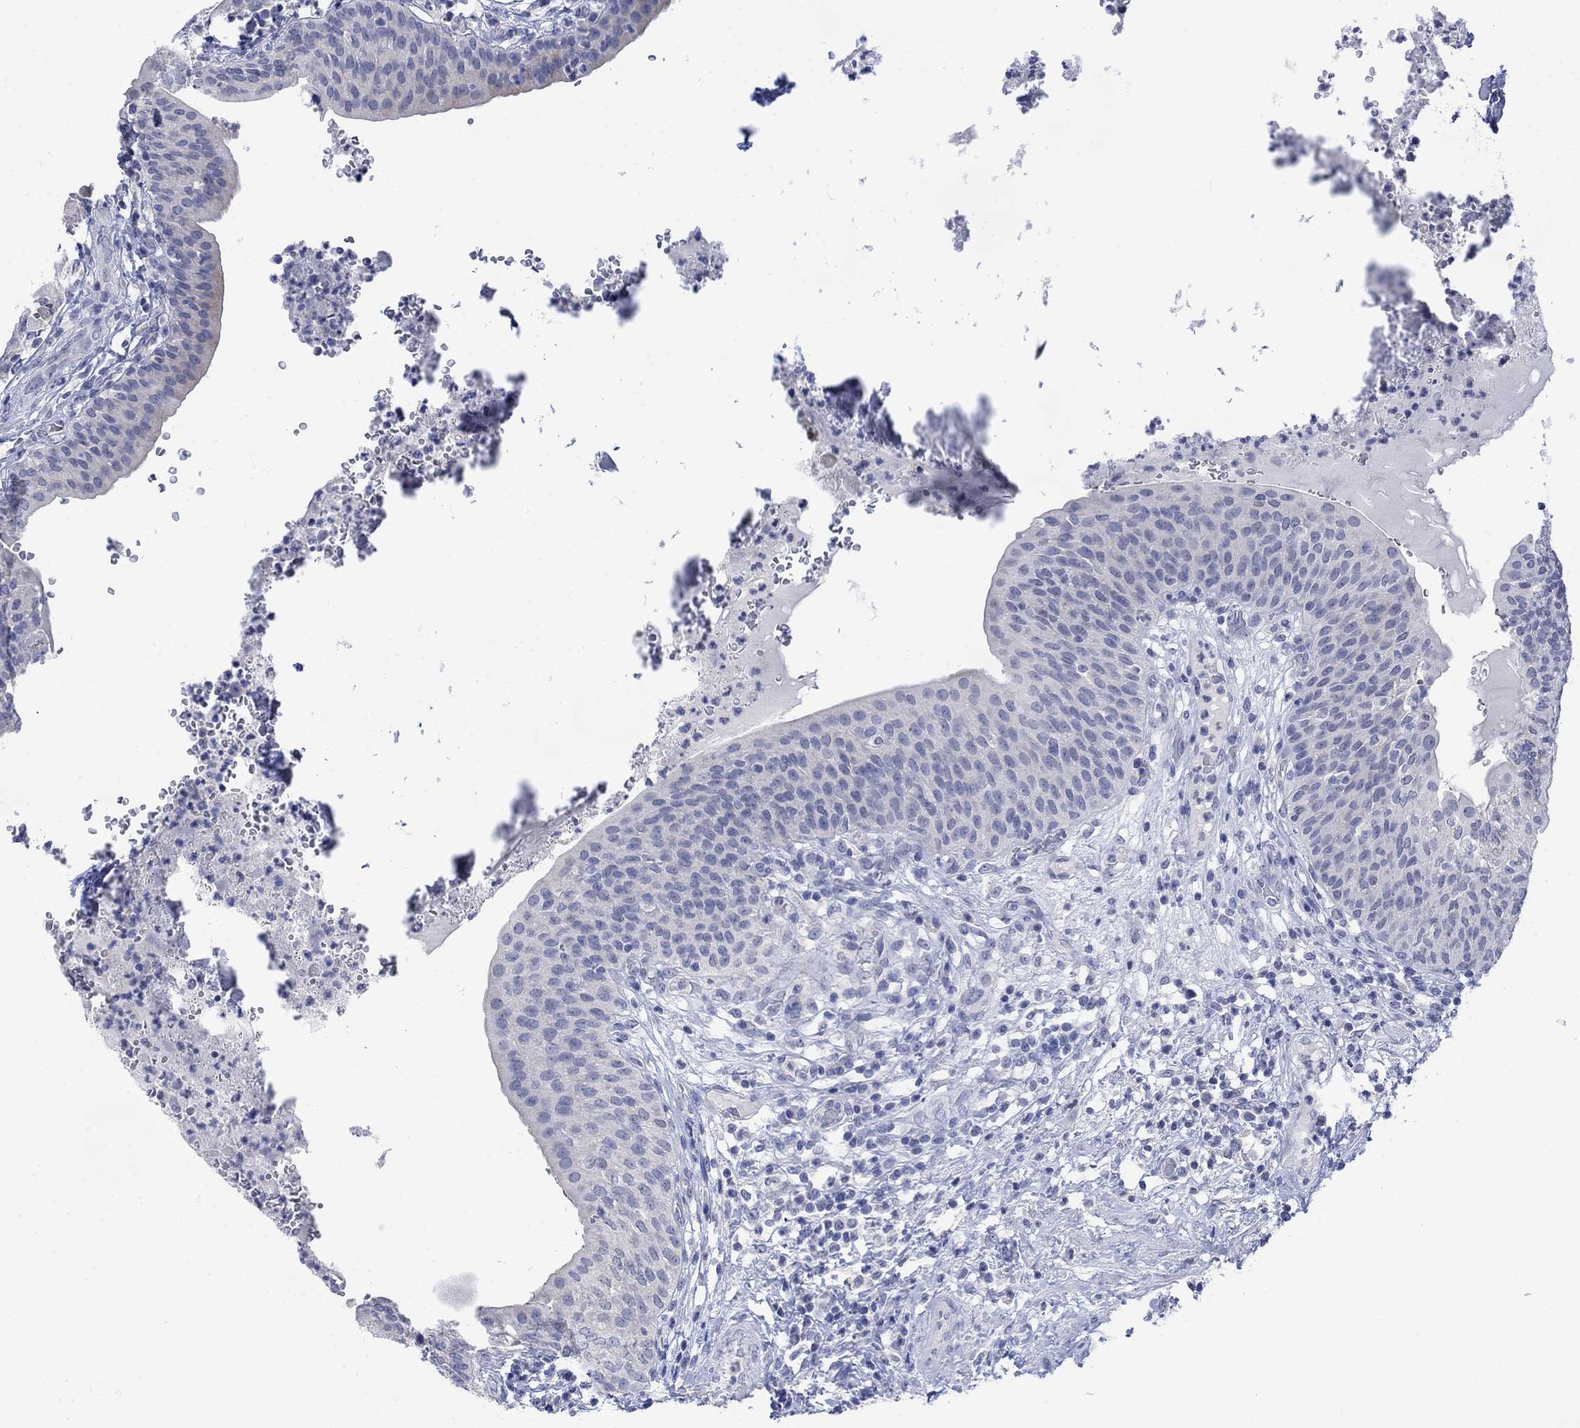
{"staining": {"intensity": "negative", "quantity": "none", "location": "none"}, "tissue": "urinary bladder", "cell_type": "Urothelial cells", "image_type": "normal", "snomed": [{"axis": "morphology", "description": "Normal tissue, NOS"}, {"axis": "topography", "description": "Urinary bladder"}], "caption": "Urothelial cells show no significant protein positivity in unremarkable urinary bladder.", "gene": "FBP2", "patient": {"sex": "male", "age": 66}}